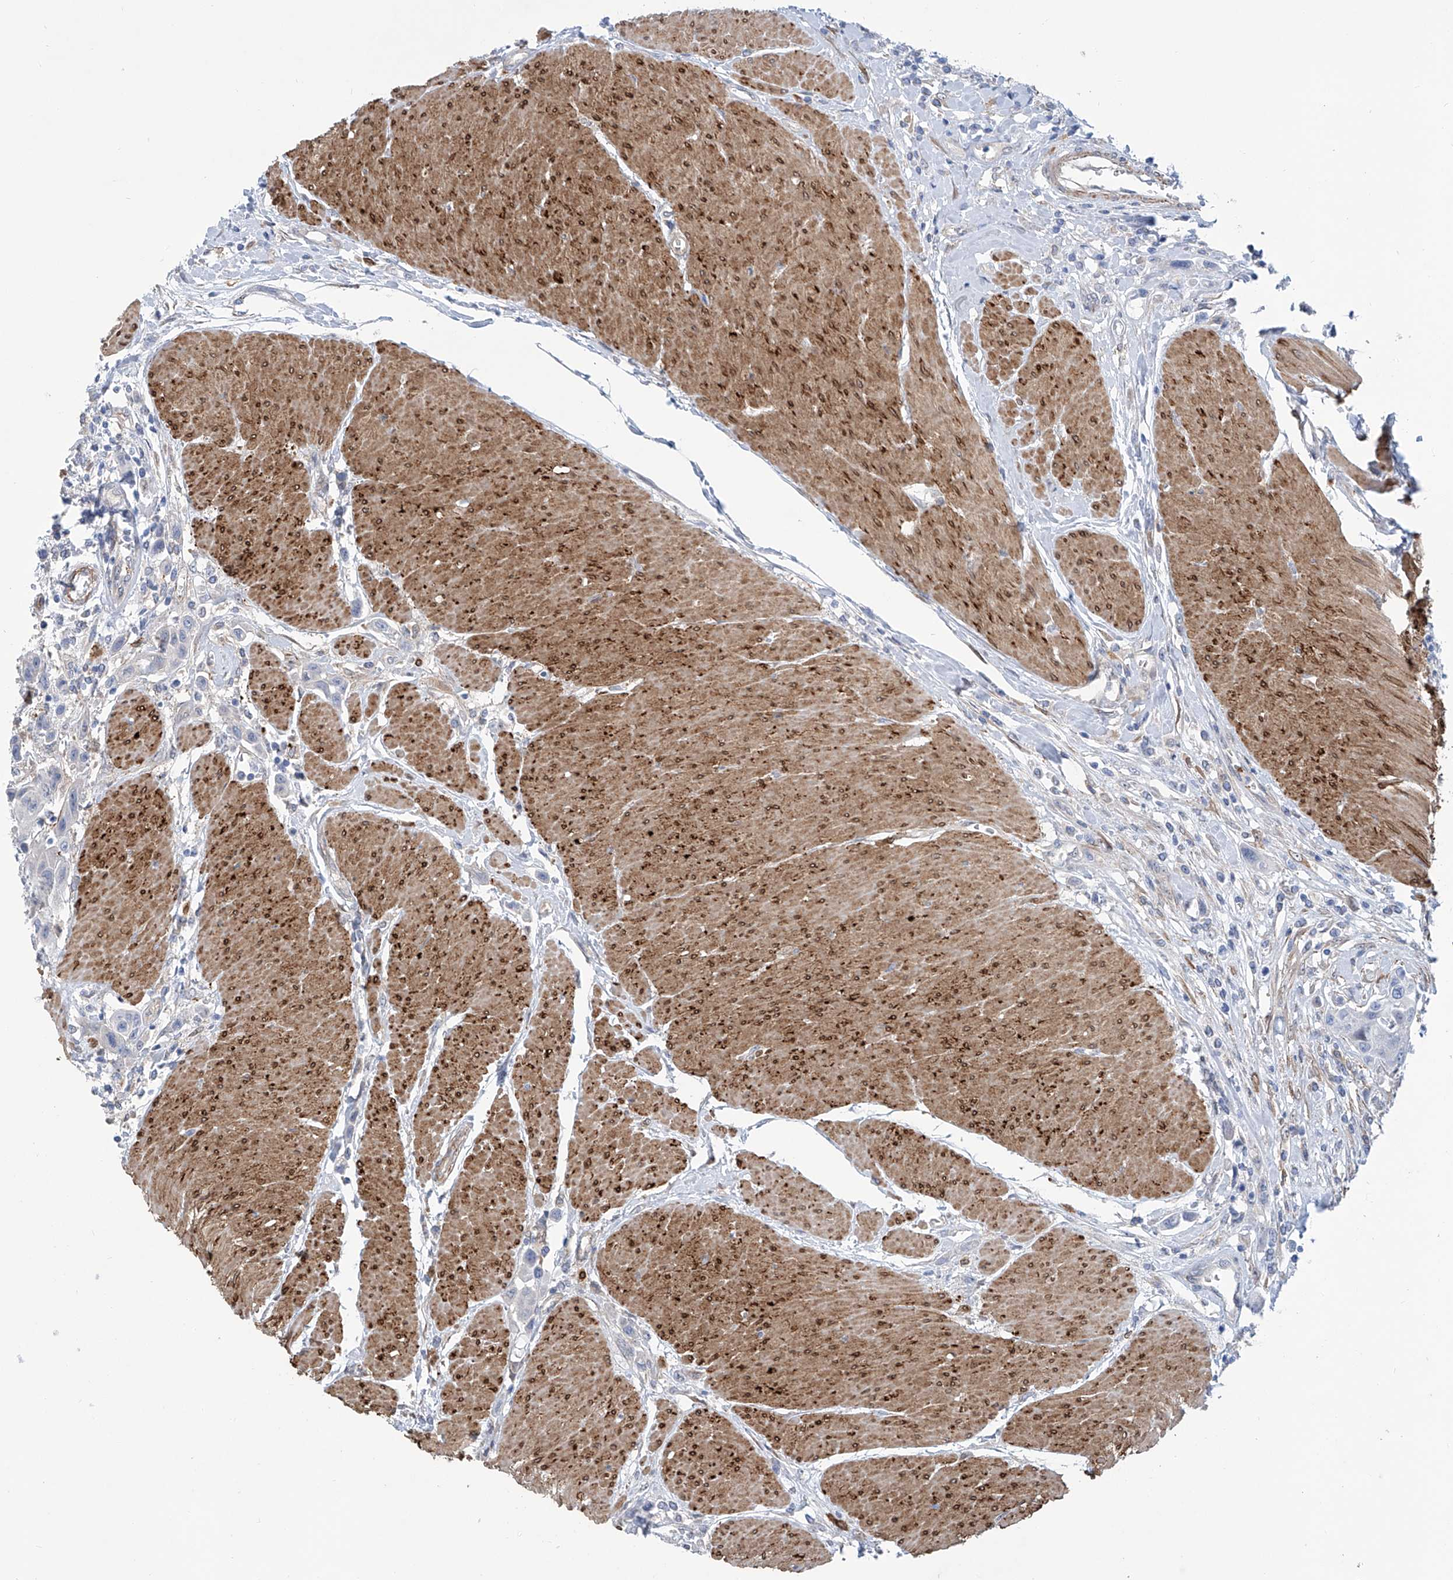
{"staining": {"intensity": "negative", "quantity": "none", "location": "none"}, "tissue": "urothelial cancer", "cell_type": "Tumor cells", "image_type": "cancer", "snomed": [{"axis": "morphology", "description": "Urothelial carcinoma, High grade"}, {"axis": "topography", "description": "Urinary bladder"}], "caption": "The micrograph reveals no staining of tumor cells in urothelial carcinoma (high-grade).", "gene": "TNN", "patient": {"sex": "male", "age": 50}}